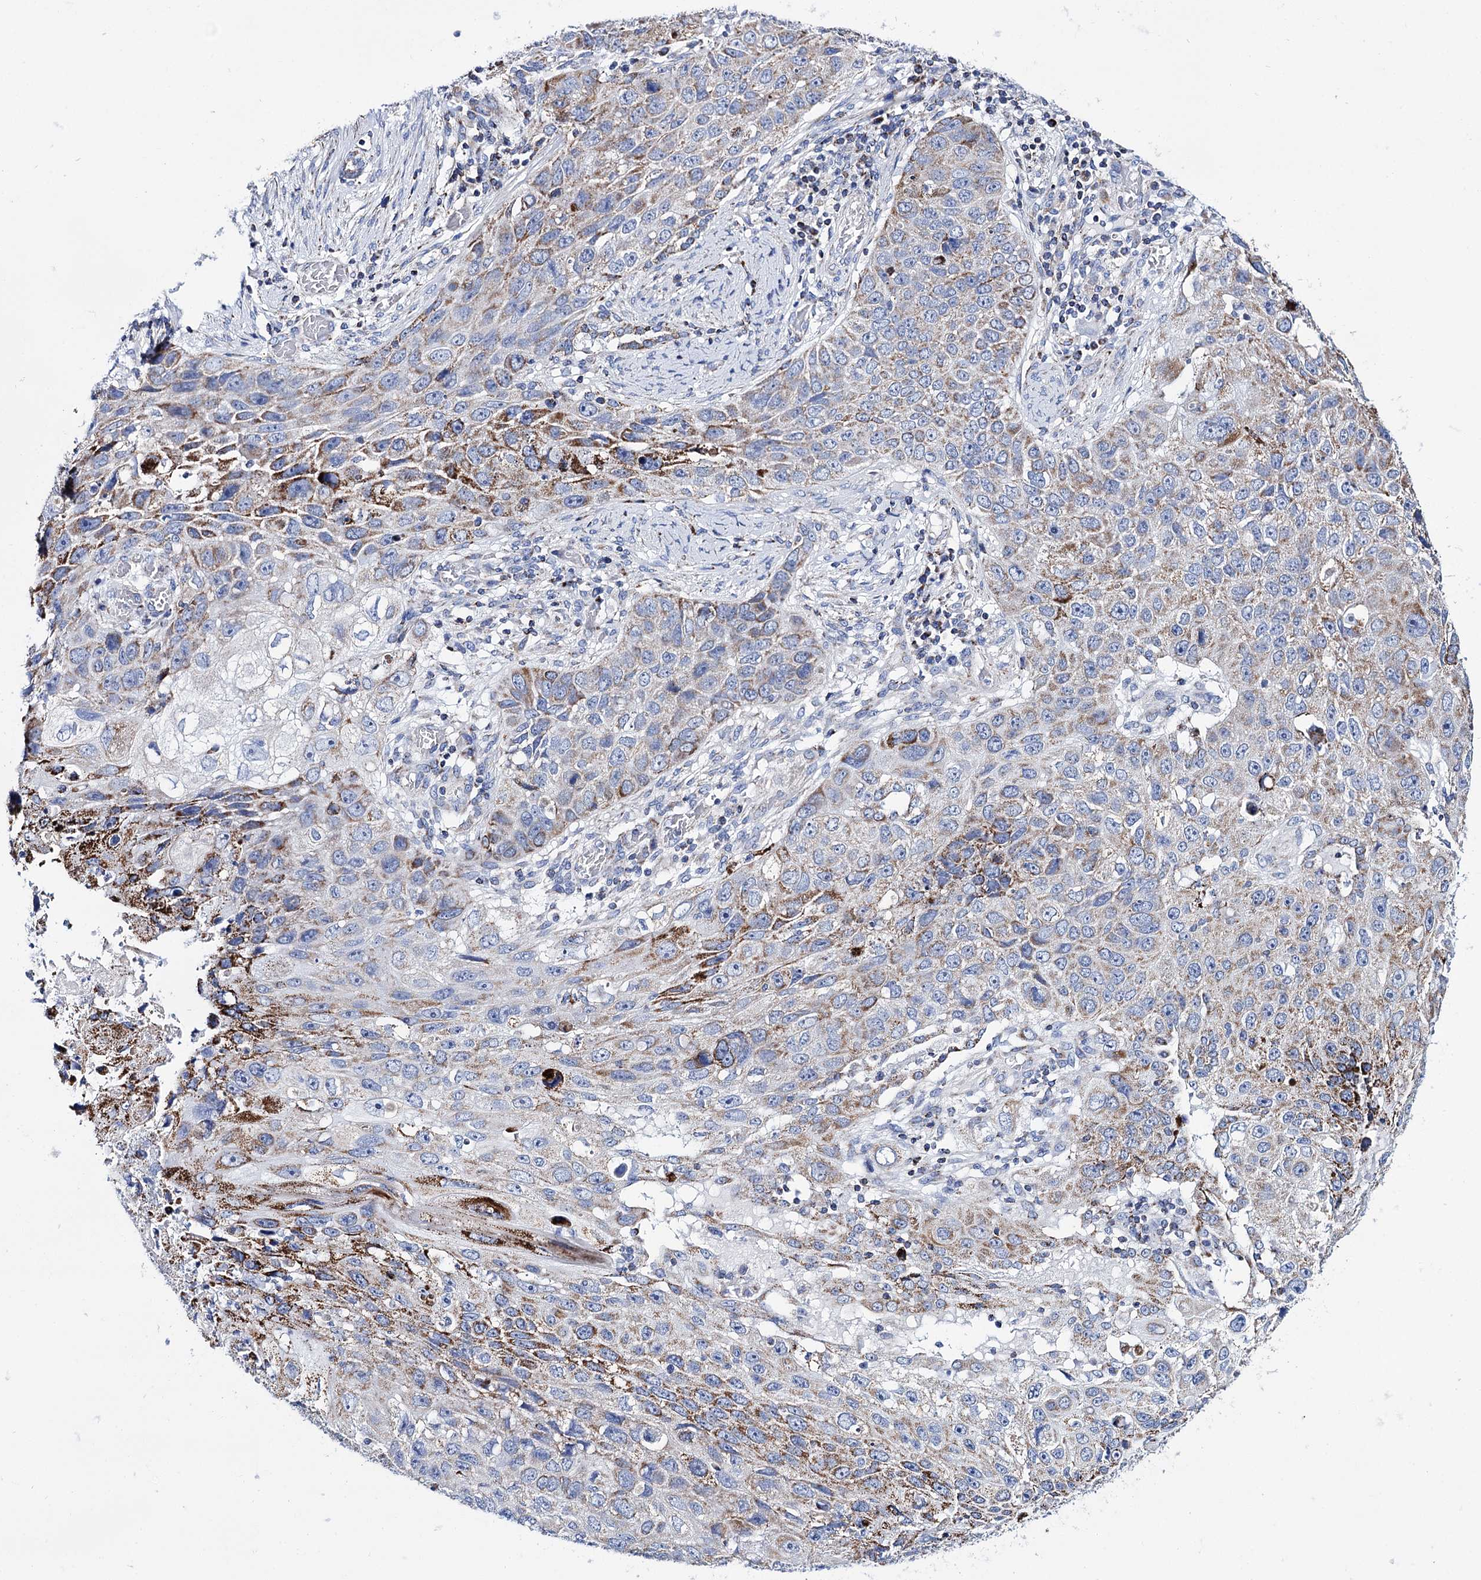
{"staining": {"intensity": "moderate", "quantity": ">75%", "location": "cytoplasmic/membranous"}, "tissue": "lung cancer", "cell_type": "Tumor cells", "image_type": "cancer", "snomed": [{"axis": "morphology", "description": "Squamous cell carcinoma, NOS"}, {"axis": "topography", "description": "Lung"}], "caption": "DAB (3,3'-diaminobenzidine) immunohistochemical staining of human lung squamous cell carcinoma reveals moderate cytoplasmic/membranous protein expression in about >75% of tumor cells. The staining is performed using DAB brown chromogen to label protein expression. The nuclei are counter-stained blue using hematoxylin.", "gene": "UBASH3B", "patient": {"sex": "male", "age": 61}}